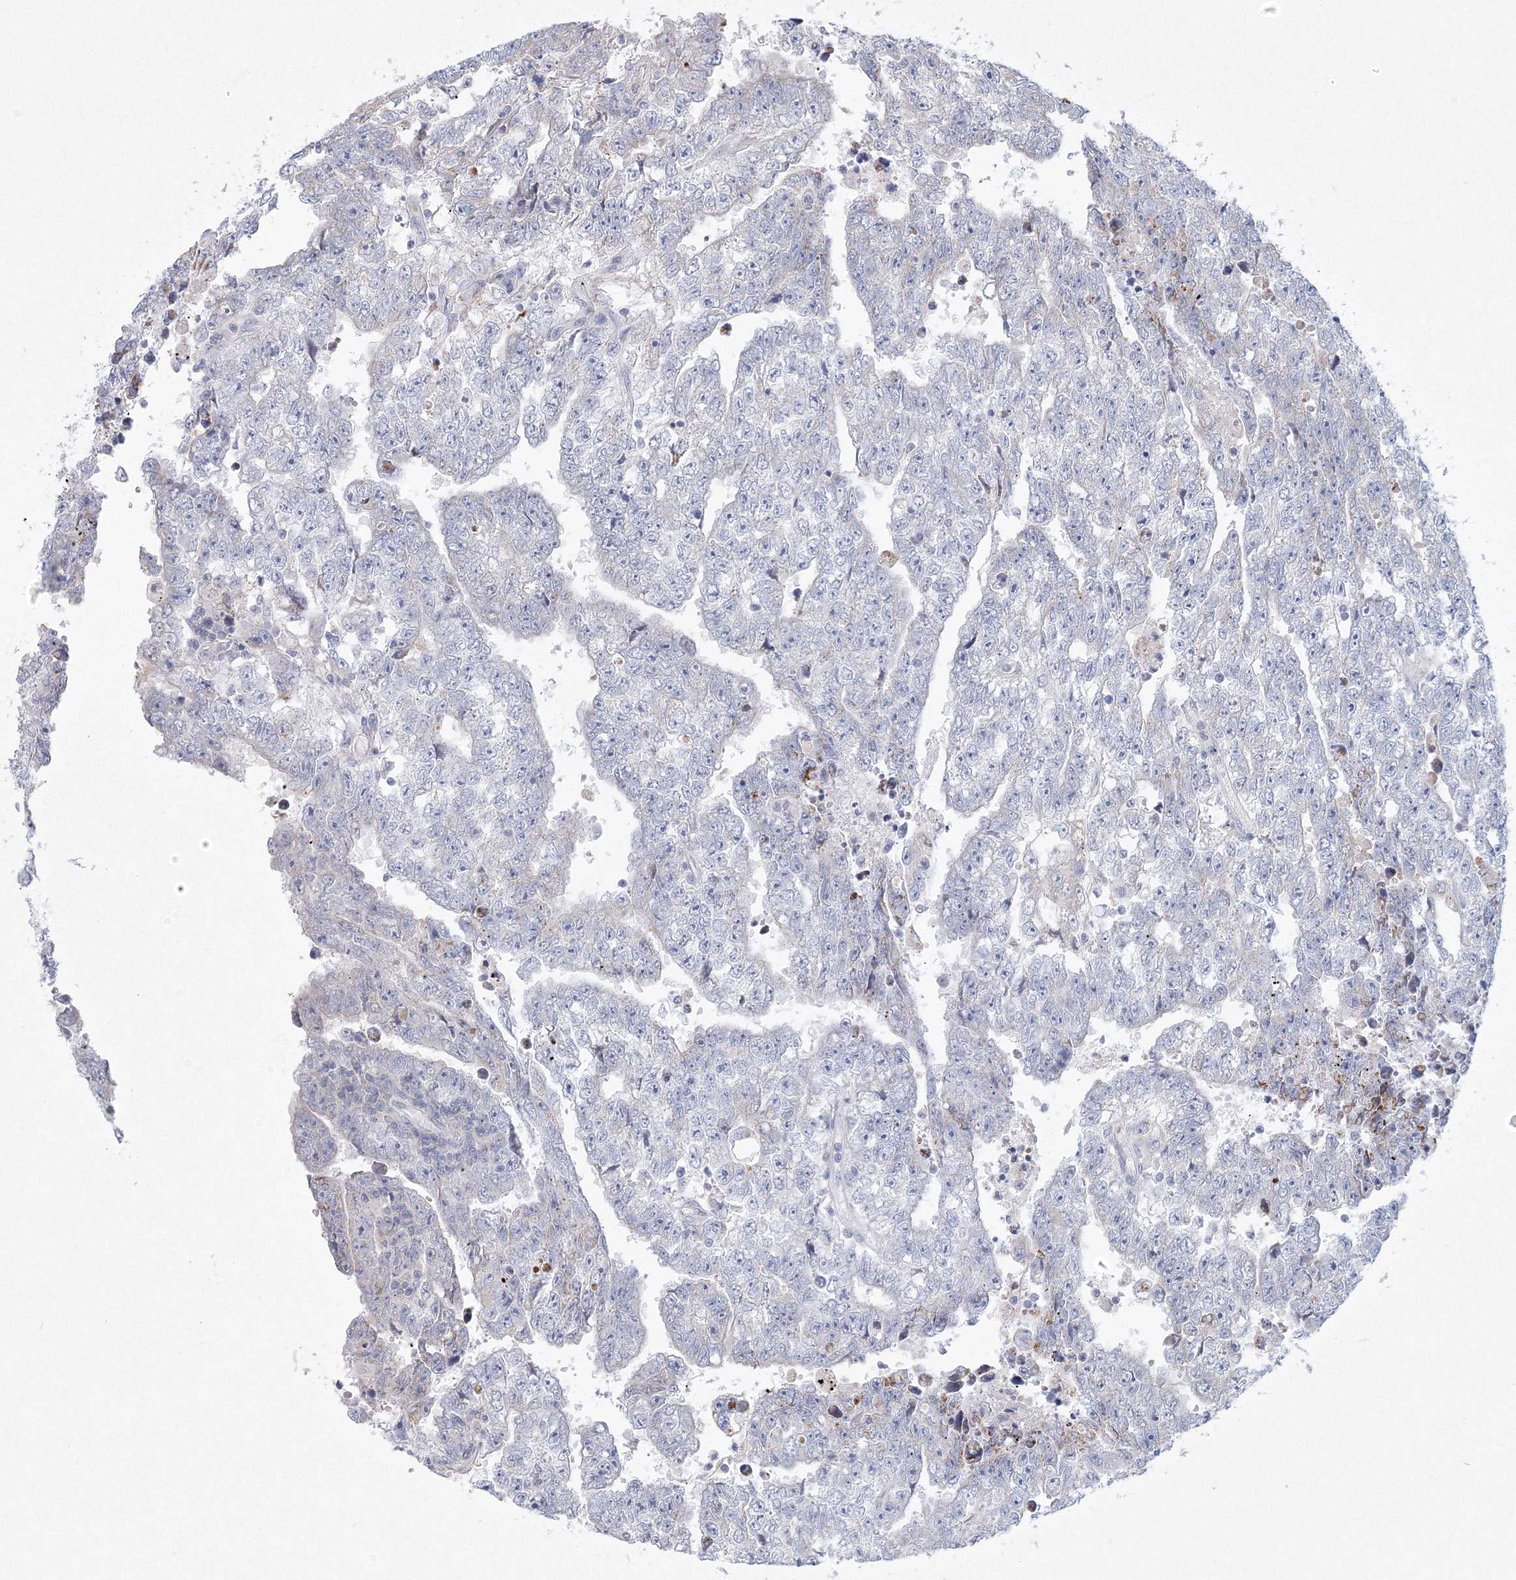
{"staining": {"intensity": "negative", "quantity": "none", "location": "none"}, "tissue": "testis cancer", "cell_type": "Tumor cells", "image_type": "cancer", "snomed": [{"axis": "morphology", "description": "Carcinoma, Embryonal, NOS"}, {"axis": "topography", "description": "Testis"}], "caption": "IHC of human testis cancer shows no expression in tumor cells.", "gene": "NIPAL1", "patient": {"sex": "male", "age": 25}}